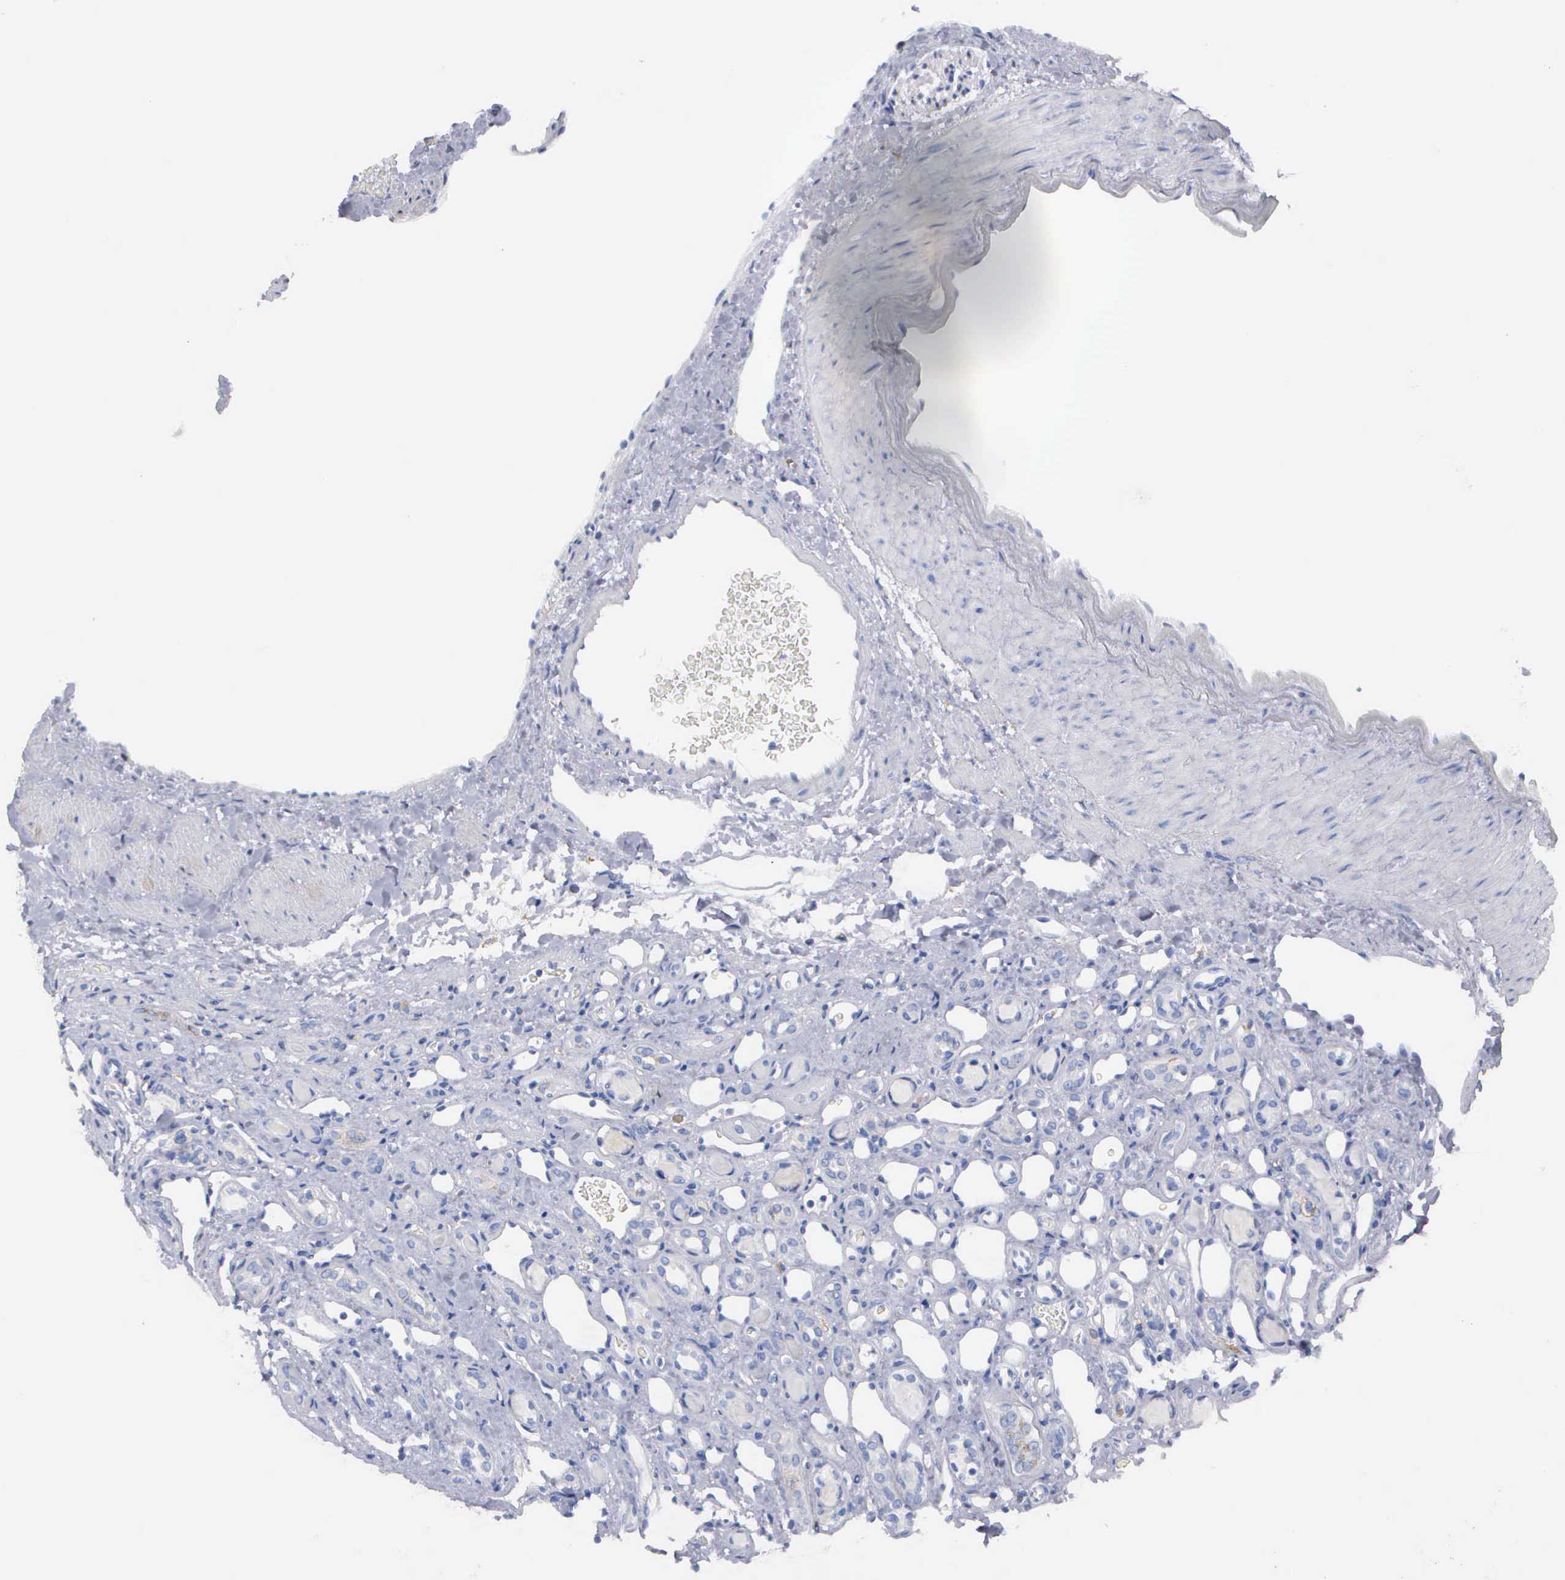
{"staining": {"intensity": "negative", "quantity": "none", "location": "none"}, "tissue": "renal cancer", "cell_type": "Tumor cells", "image_type": "cancer", "snomed": [{"axis": "morphology", "description": "Adenocarcinoma, NOS"}, {"axis": "topography", "description": "Kidney"}], "caption": "This is an immunohistochemistry (IHC) micrograph of human renal adenocarcinoma. There is no staining in tumor cells.", "gene": "PTGS2", "patient": {"sex": "female", "age": 60}}